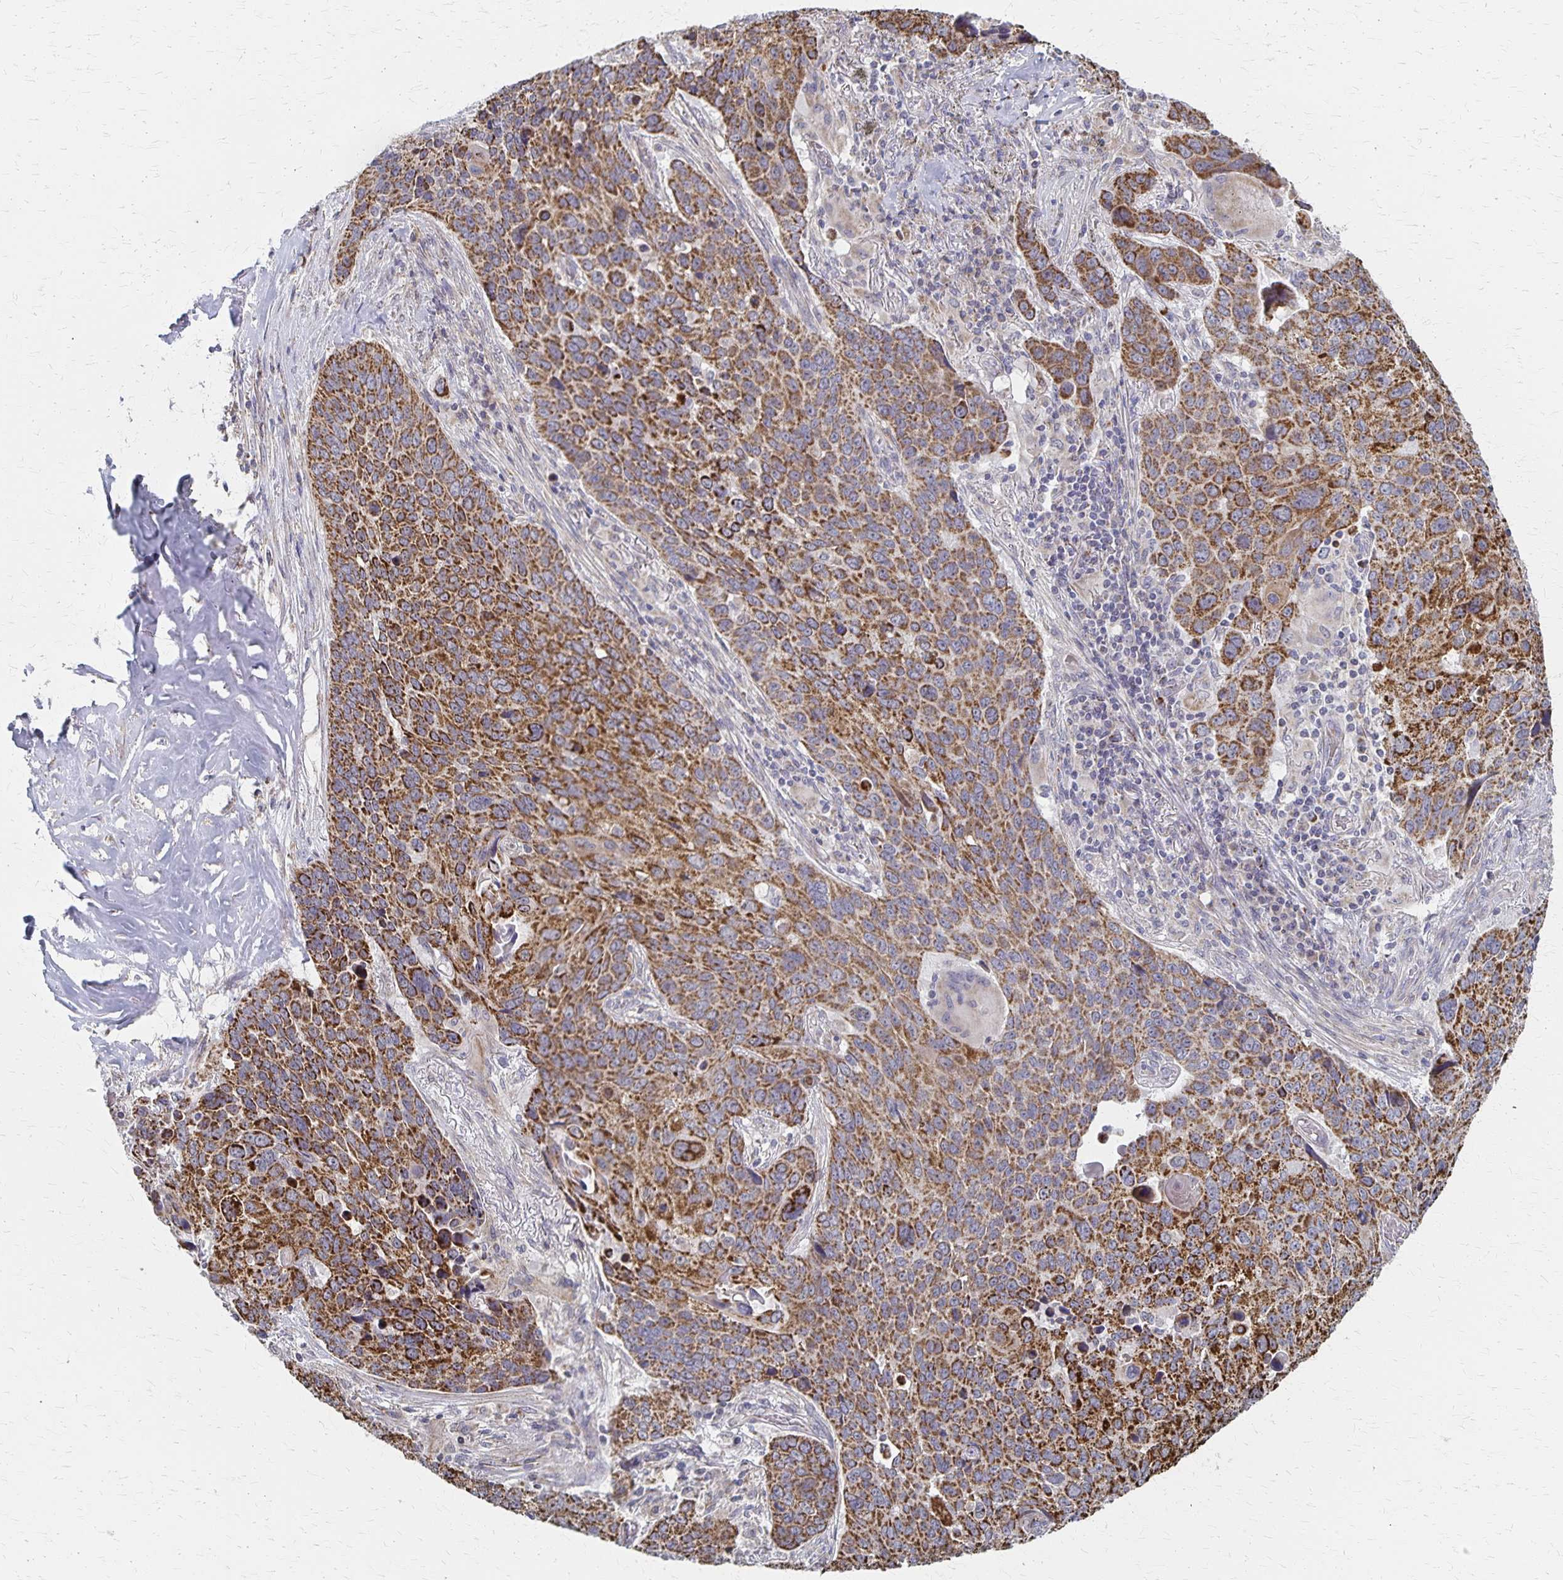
{"staining": {"intensity": "strong", "quantity": ">75%", "location": "cytoplasmic/membranous"}, "tissue": "lung cancer", "cell_type": "Tumor cells", "image_type": "cancer", "snomed": [{"axis": "morphology", "description": "Squamous cell carcinoma, NOS"}, {"axis": "topography", "description": "Lung"}], "caption": "IHC of human lung squamous cell carcinoma shows high levels of strong cytoplasmic/membranous positivity in approximately >75% of tumor cells.", "gene": "DYRK4", "patient": {"sex": "male", "age": 68}}